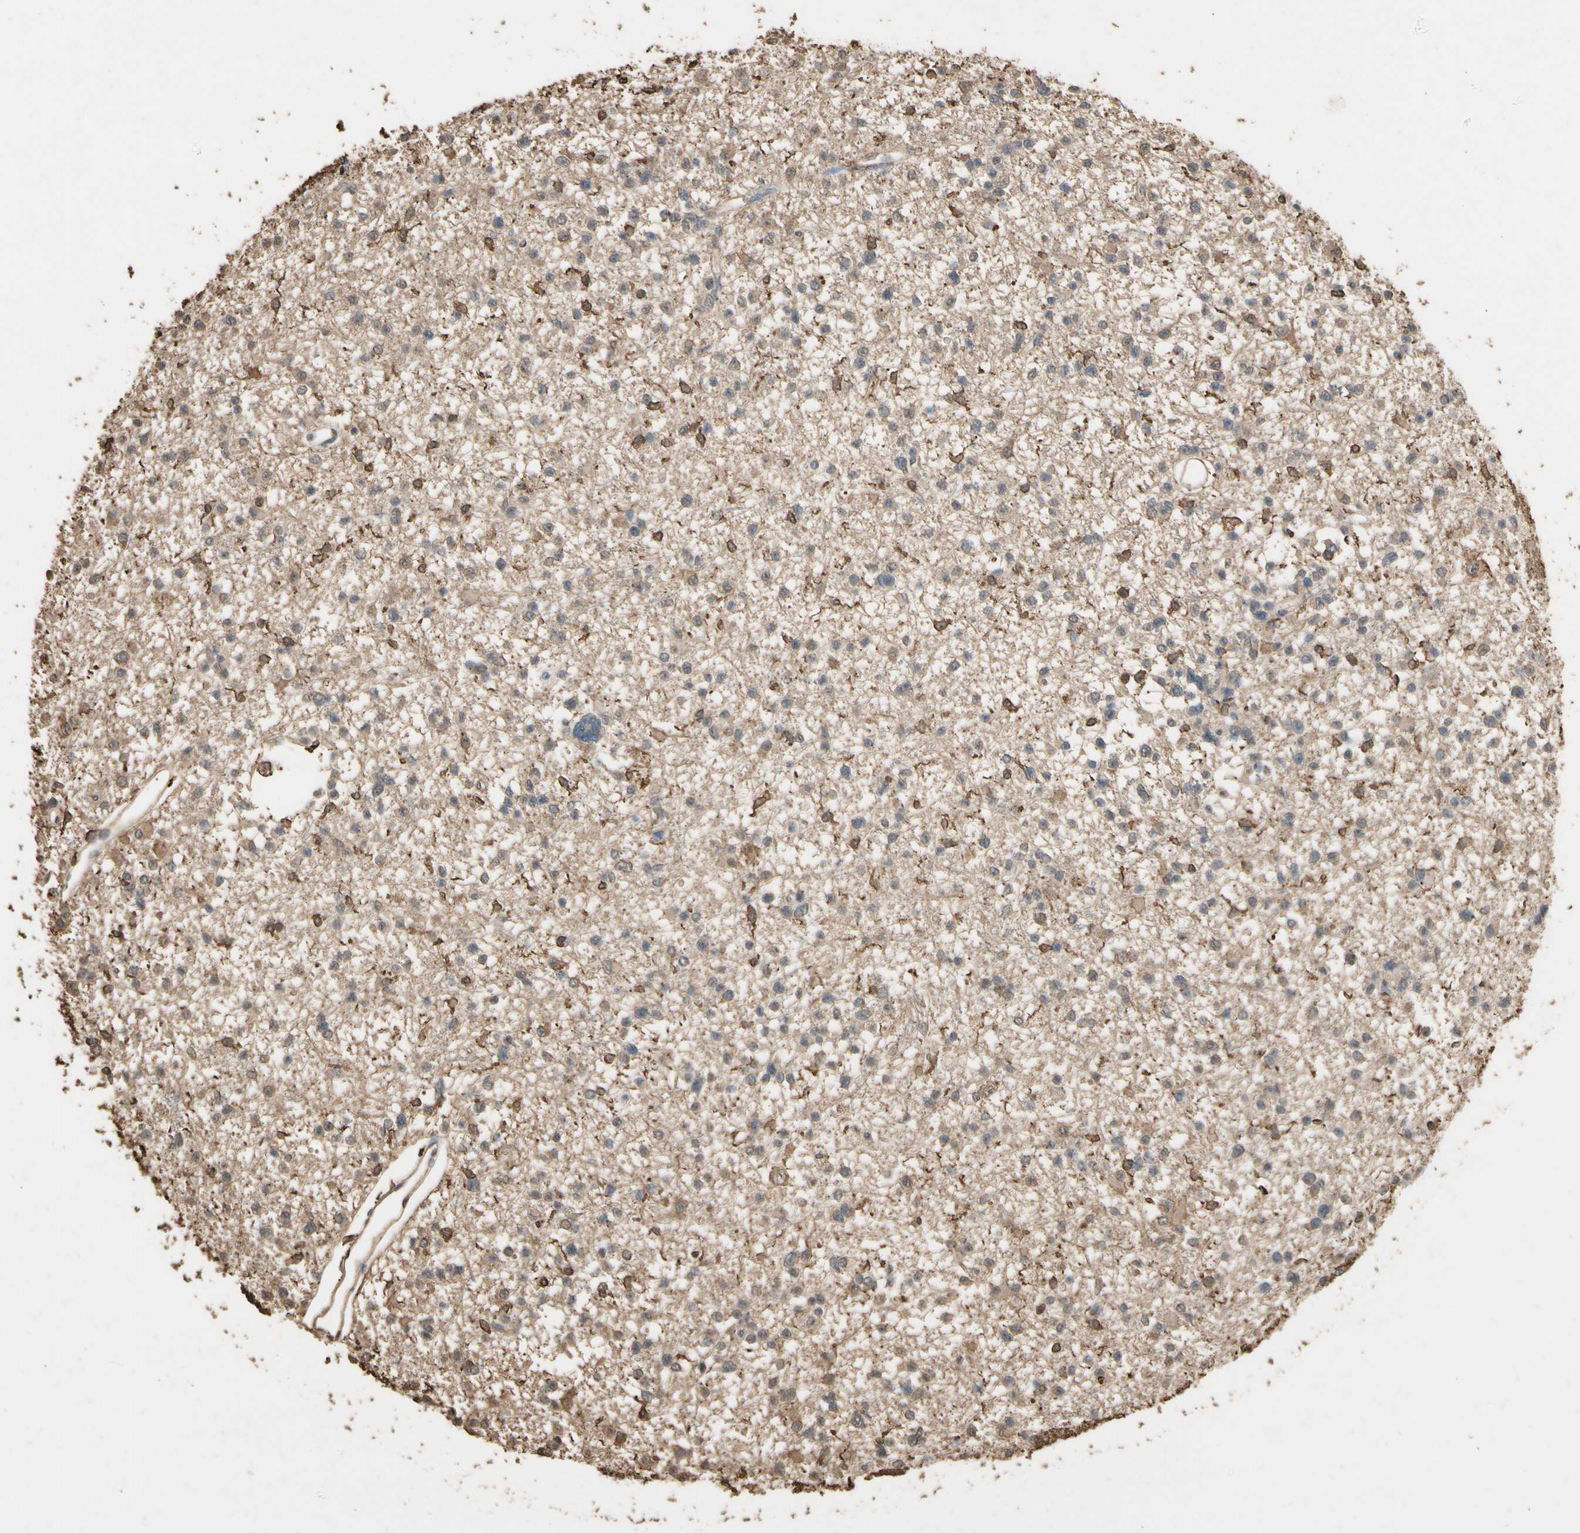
{"staining": {"intensity": "weak", "quantity": ">75%", "location": "cytoplasmic/membranous"}, "tissue": "glioma", "cell_type": "Tumor cells", "image_type": "cancer", "snomed": [{"axis": "morphology", "description": "Glioma, malignant, Low grade"}, {"axis": "topography", "description": "Brain"}], "caption": "A brown stain highlights weak cytoplasmic/membranous expression of a protein in human glioma tumor cells.", "gene": "TNFSF13B", "patient": {"sex": "female", "age": 22}}